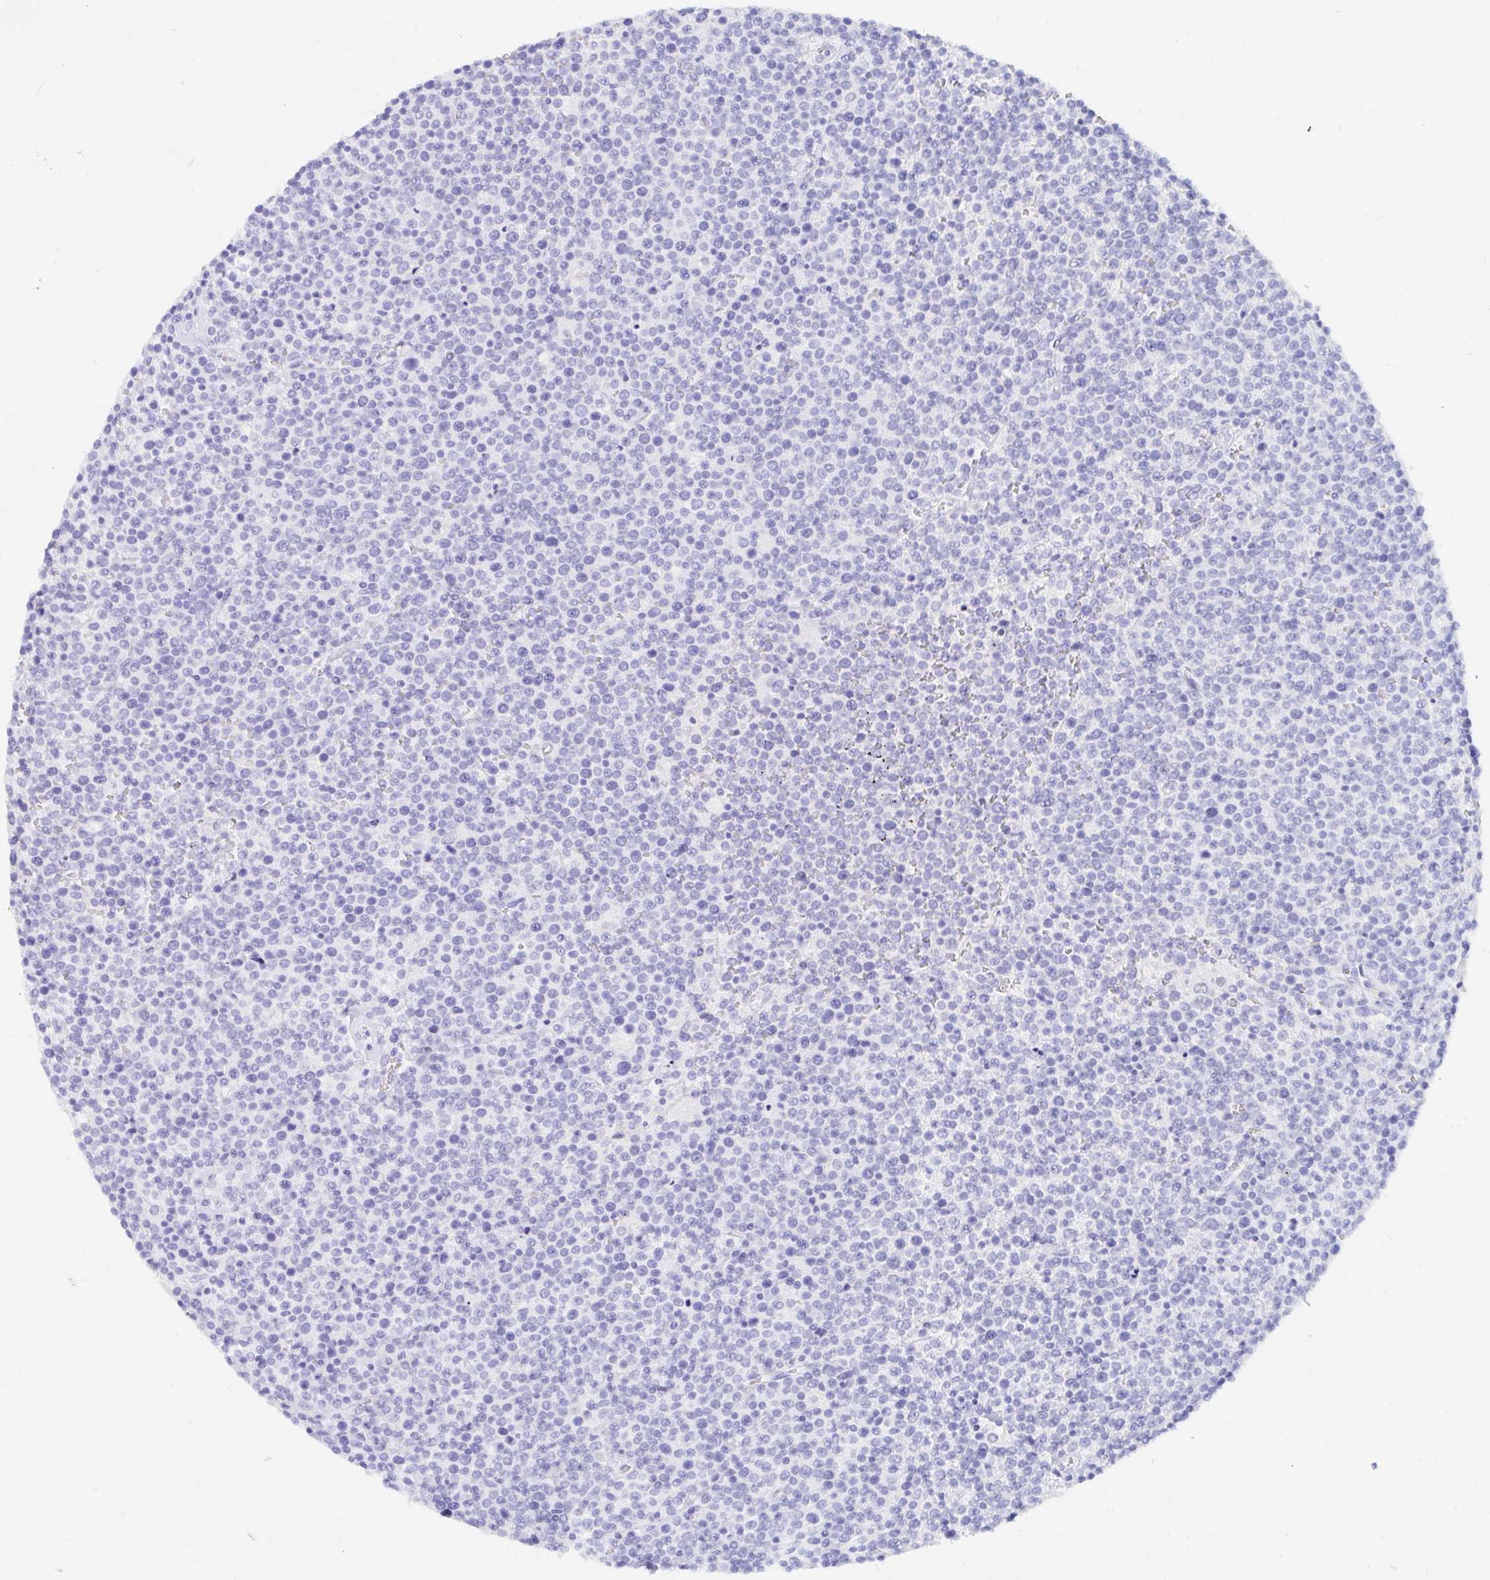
{"staining": {"intensity": "negative", "quantity": "none", "location": "none"}, "tissue": "lymphoma", "cell_type": "Tumor cells", "image_type": "cancer", "snomed": [{"axis": "morphology", "description": "Malignant lymphoma, non-Hodgkin's type, High grade"}, {"axis": "topography", "description": "Lymph node"}], "caption": "An image of human lymphoma is negative for staining in tumor cells.", "gene": "OR6T1", "patient": {"sex": "male", "age": 61}}